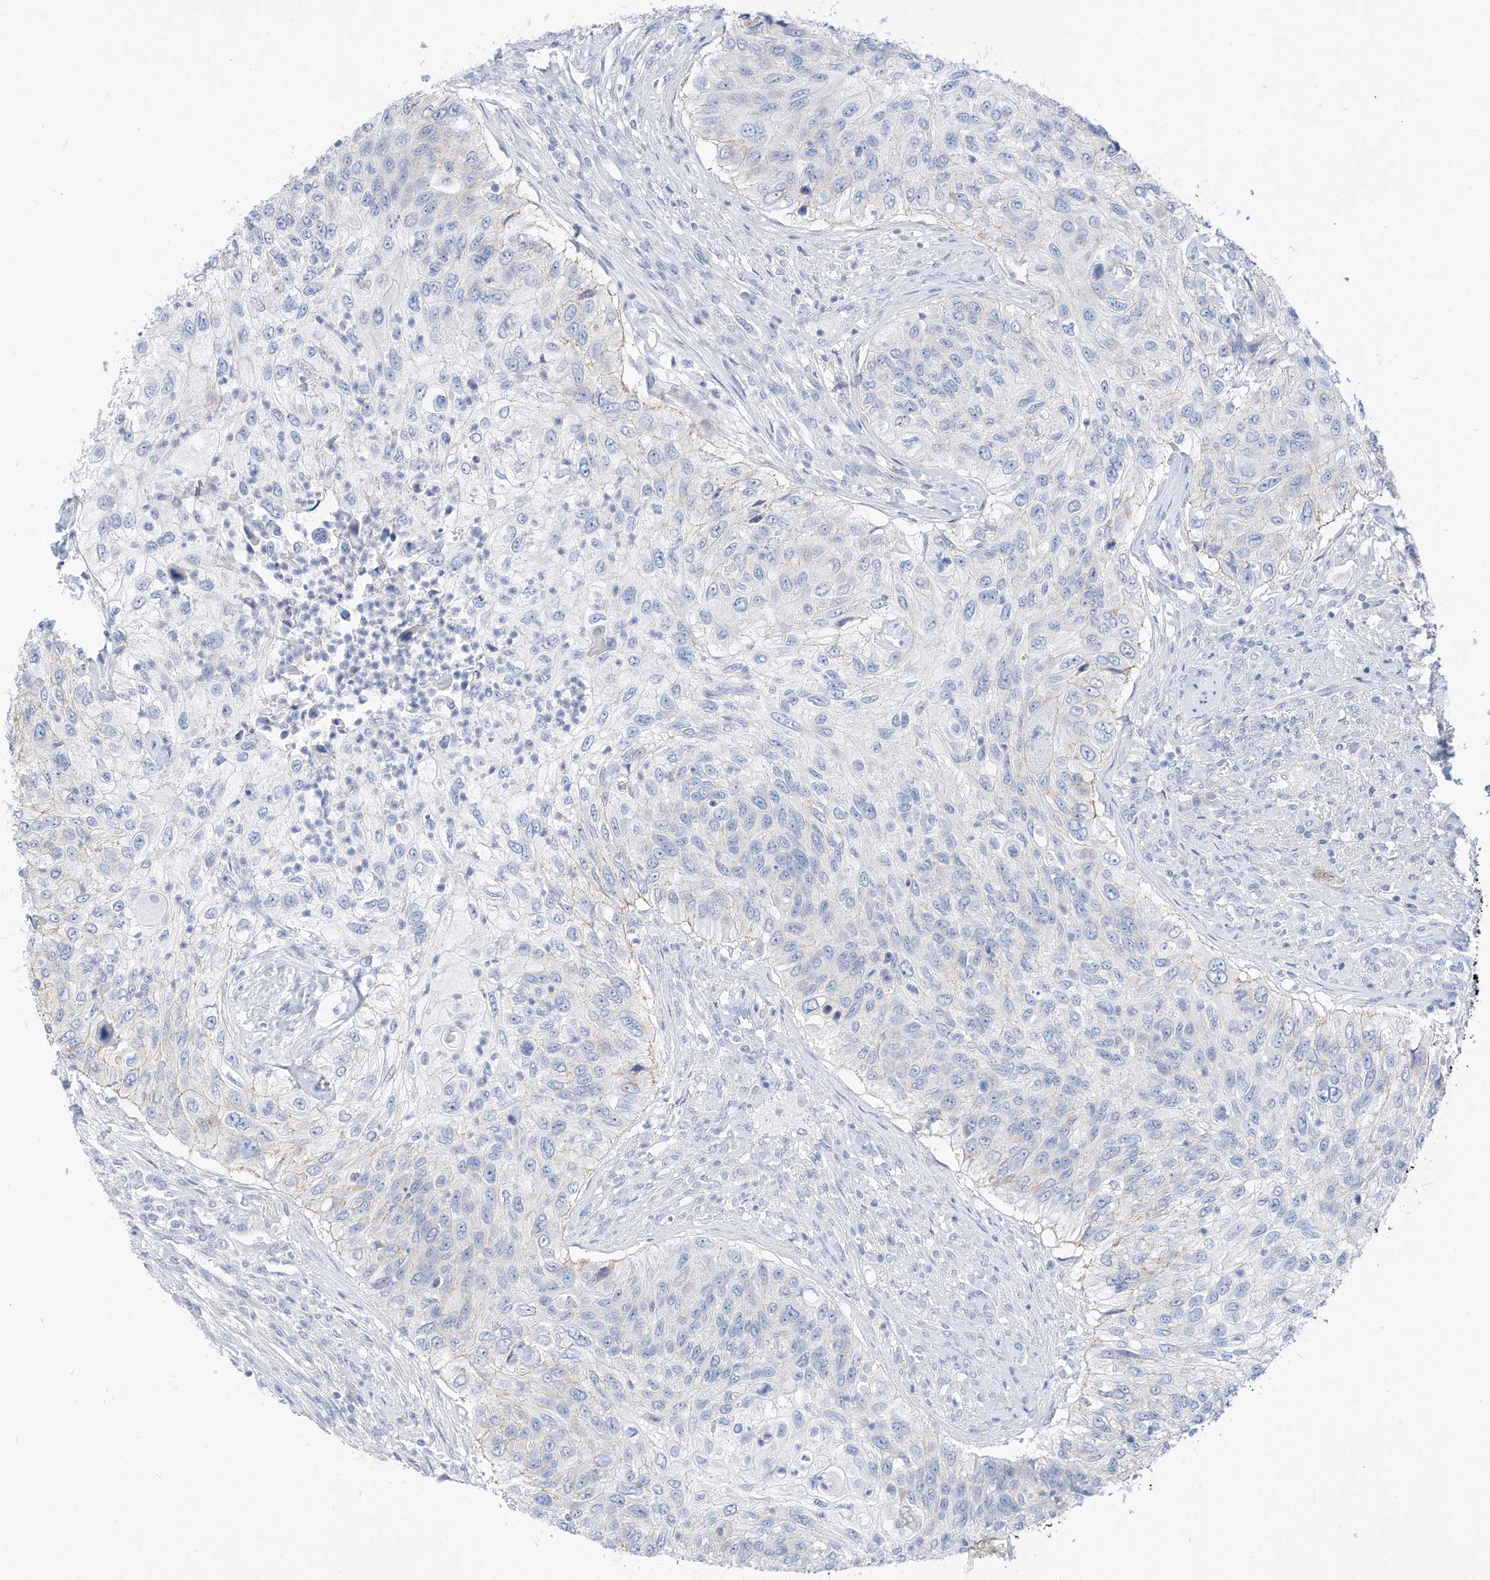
{"staining": {"intensity": "negative", "quantity": "none", "location": "none"}, "tissue": "urothelial cancer", "cell_type": "Tumor cells", "image_type": "cancer", "snomed": [{"axis": "morphology", "description": "Urothelial carcinoma, High grade"}, {"axis": "topography", "description": "Urinary bladder"}], "caption": "Immunohistochemistry of urothelial cancer exhibits no positivity in tumor cells.", "gene": "SPOCD1", "patient": {"sex": "female", "age": 60}}